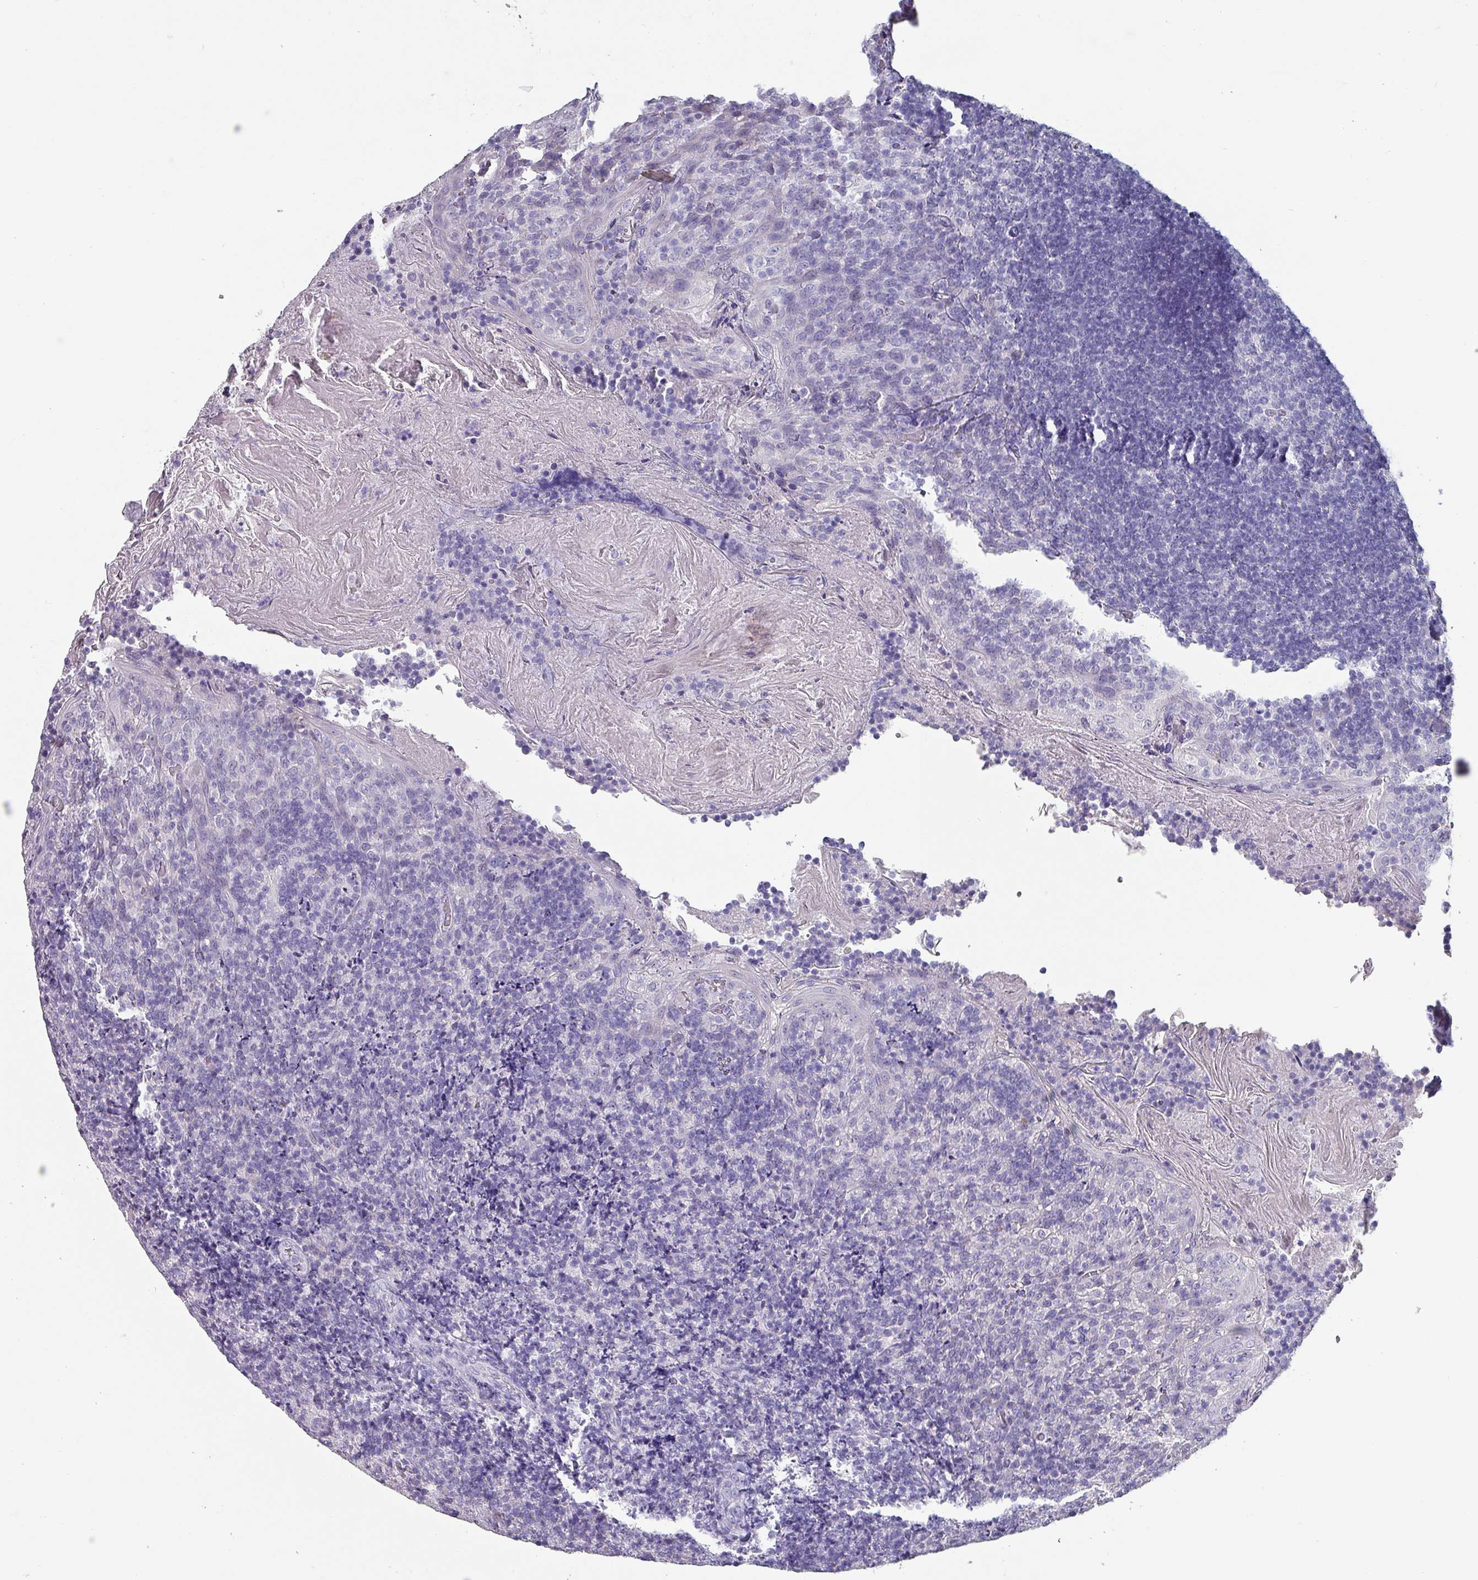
{"staining": {"intensity": "negative", "quantity": "none", "location": "none"}, "tissue": "tonsil", "cell_type": "Germinal center cells", "image_type": "normal", "snomed": [{"axis": "morphology", "description": "Normal tissue, NOS"}, {"axis": "topography", "description": "Tonsil"}], "caption": "The IHC photomicrograph has no significant positivity in germinal center cells of tonsil.", "gene": "INS", "patient": {"sex": "female", "age": 10}}